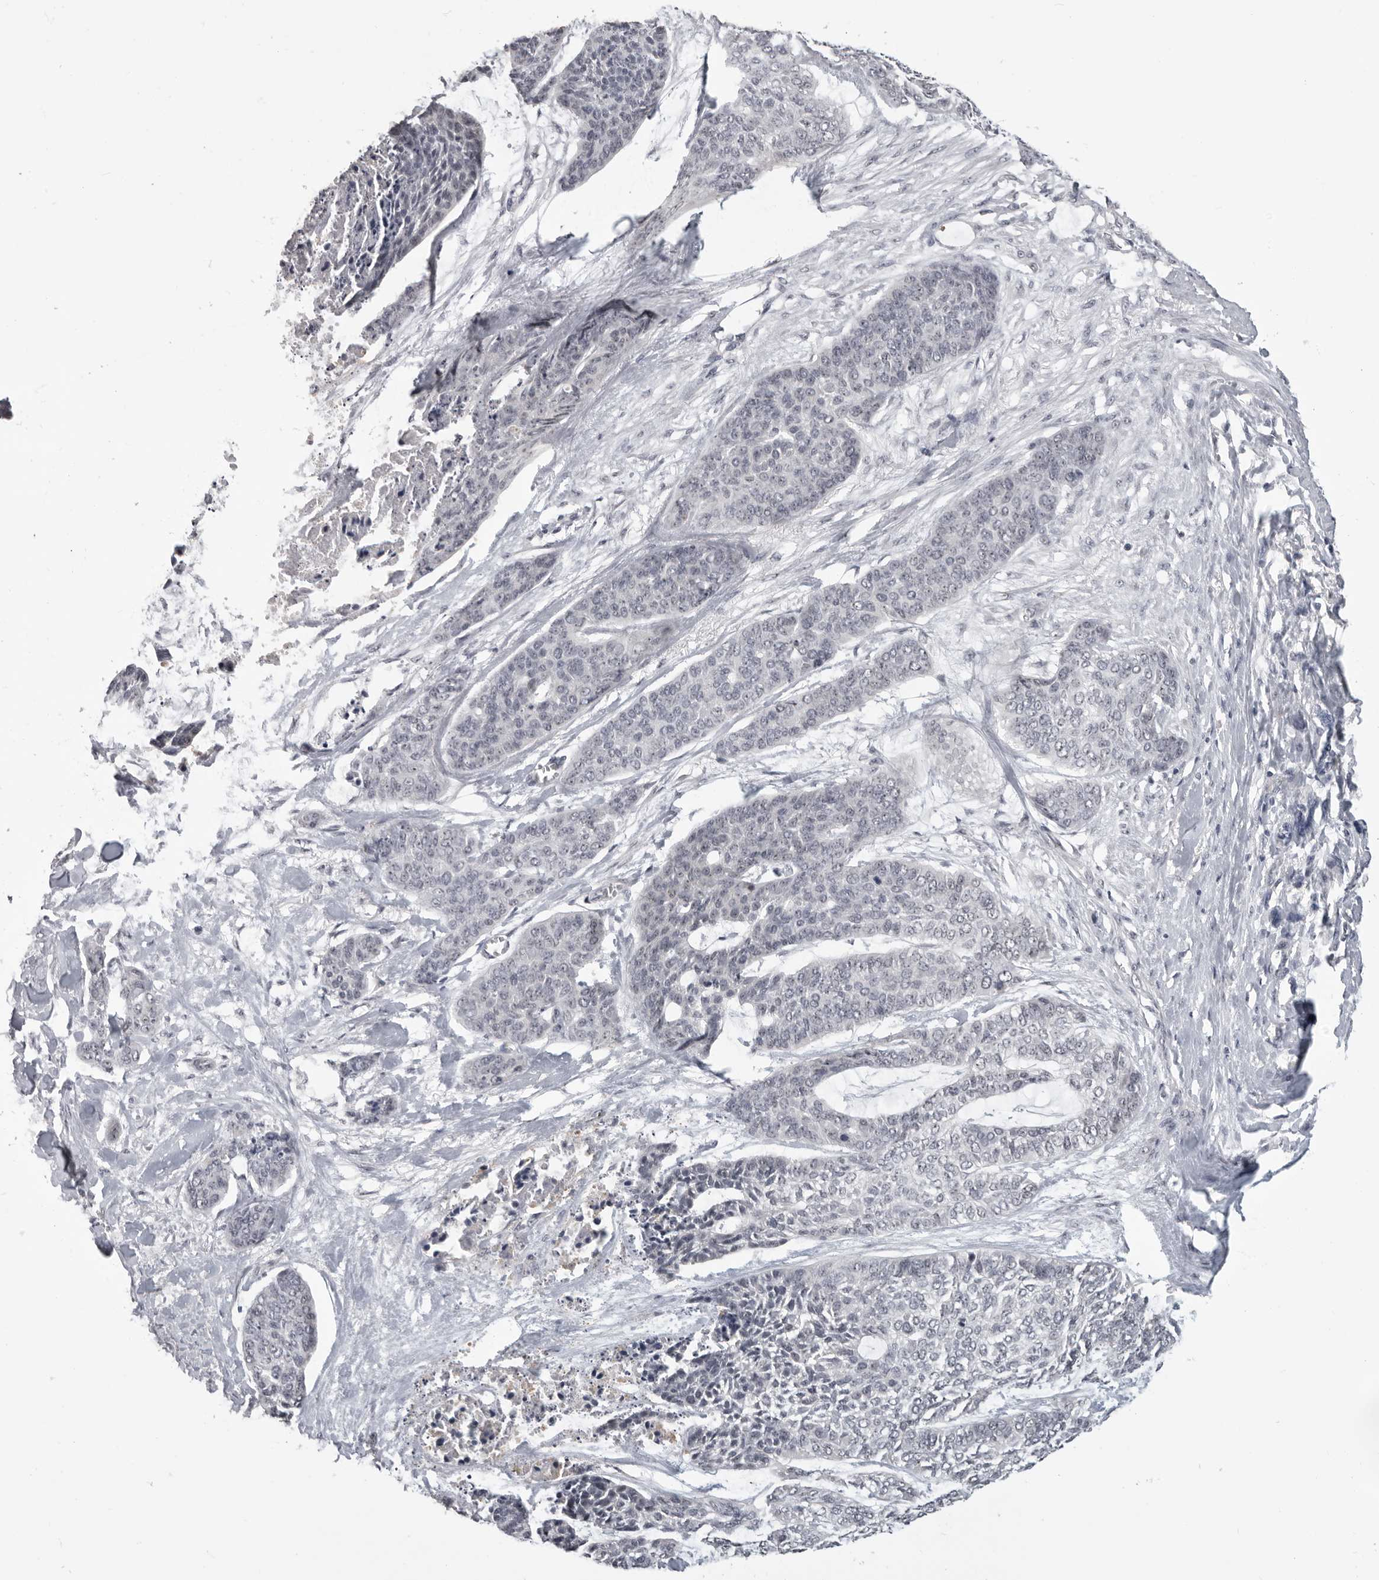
{"staining": {"intensity": "negative", "quantity": "none", "location": "none"}, "tissue": "skin cancer", "cell_type": "Tumor cells", "image_type": "cancer", "snomed": [{"axis": "morphology", "description": "Basal cell carcinoma"}, {"axis": "topography", "description": "Skin"}], "caption": "Micrograph shows no protein staining in tumor cells of basal cell carcinoma (skin) tissue.", "gene": "MRTO4", "patient": {"sex": "female", "age": 64}}